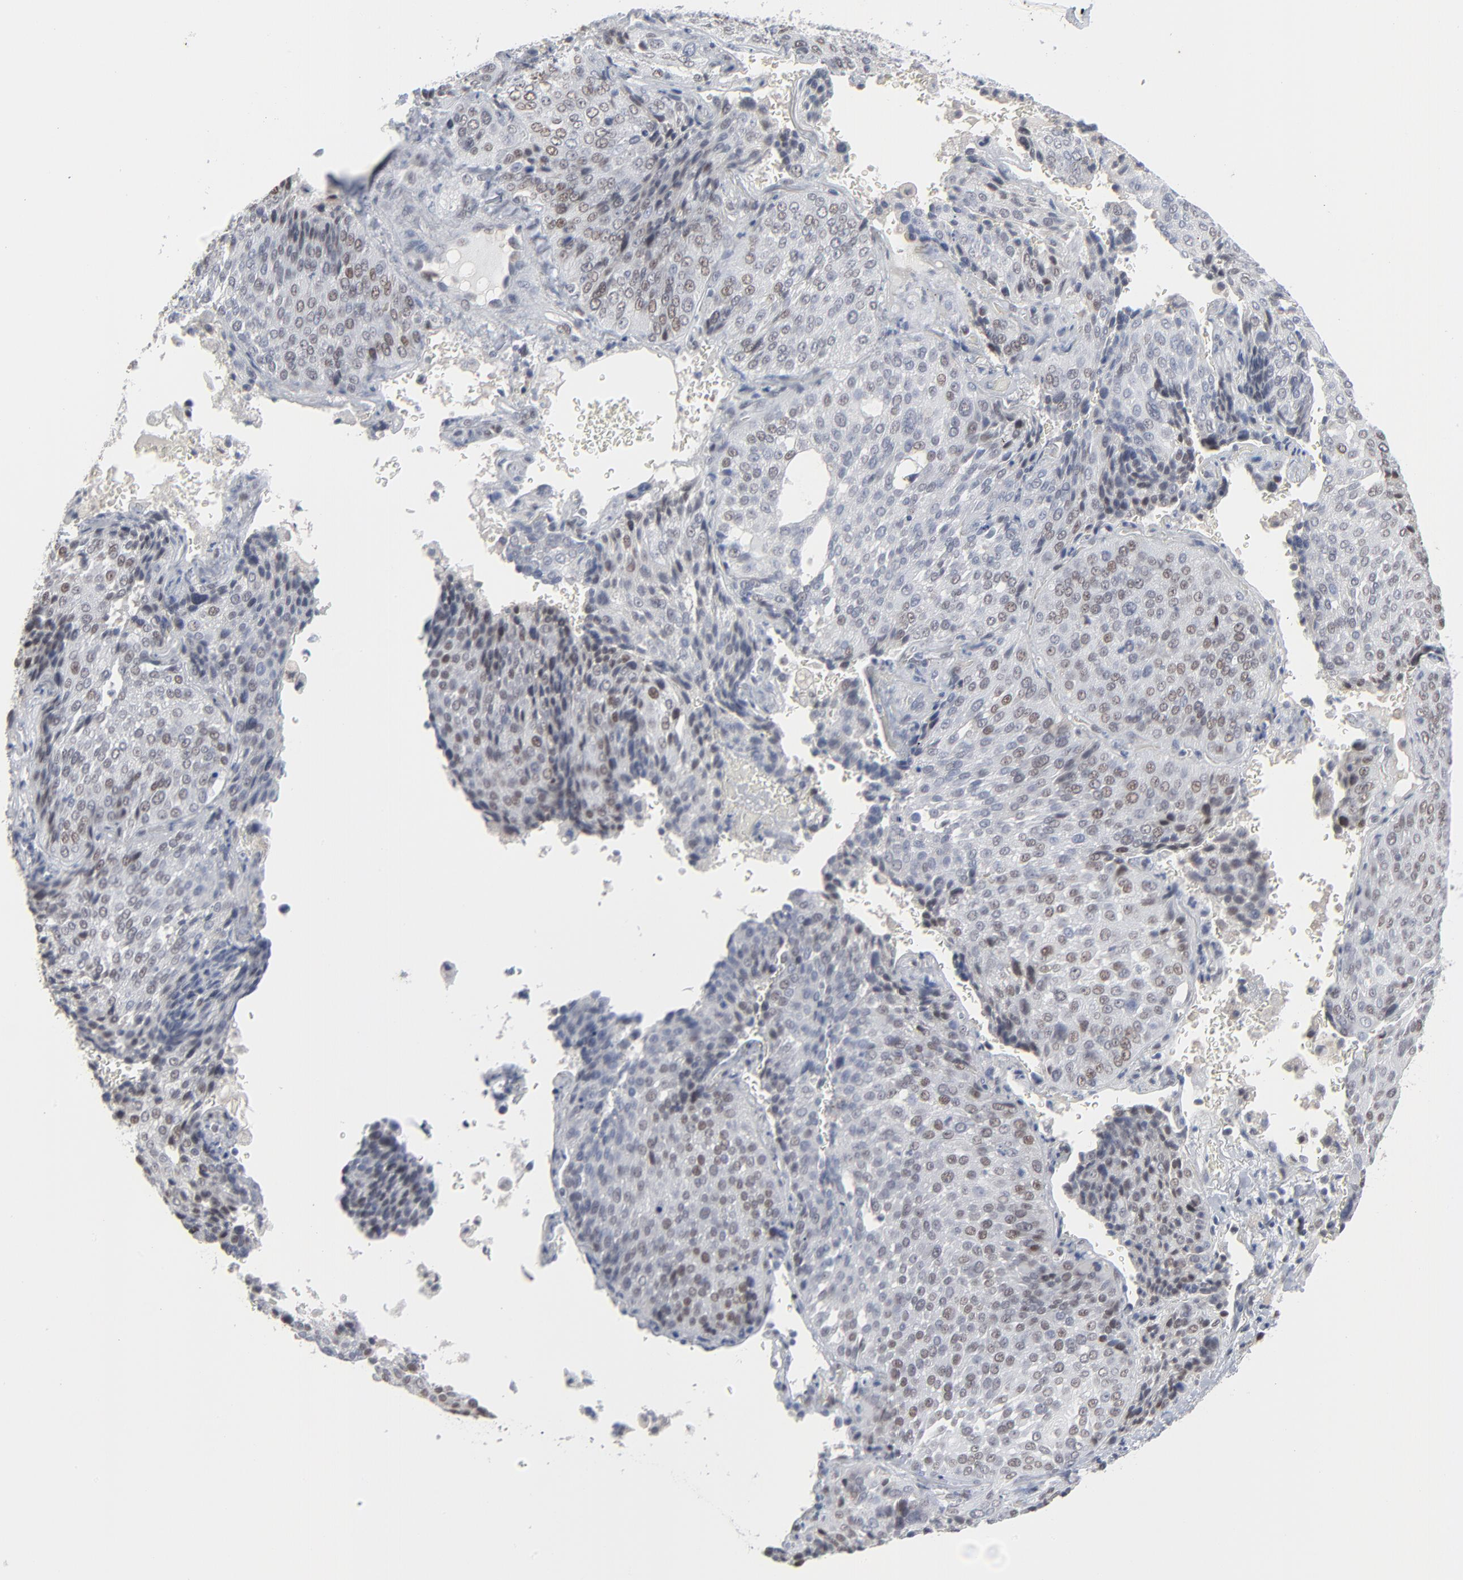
{"staining": {"intensity": "weak", "quantity": "25%-75%", "location": "nuclear"}, "tissue": "lung cancer", "cell_type": "Tumor cells", "image_type": "cancer", "snomed": [{"axis": "morphology", "description": "Squamous cell carcinoma, NOS"}, {"axis": "topography", "description": "Lung"}], "caption": "Human lung cancer stained with a protein marker displays weak staining in tumor cells.", "gene": "ATF7", "patient": {"sex": "male", "age": 54}}